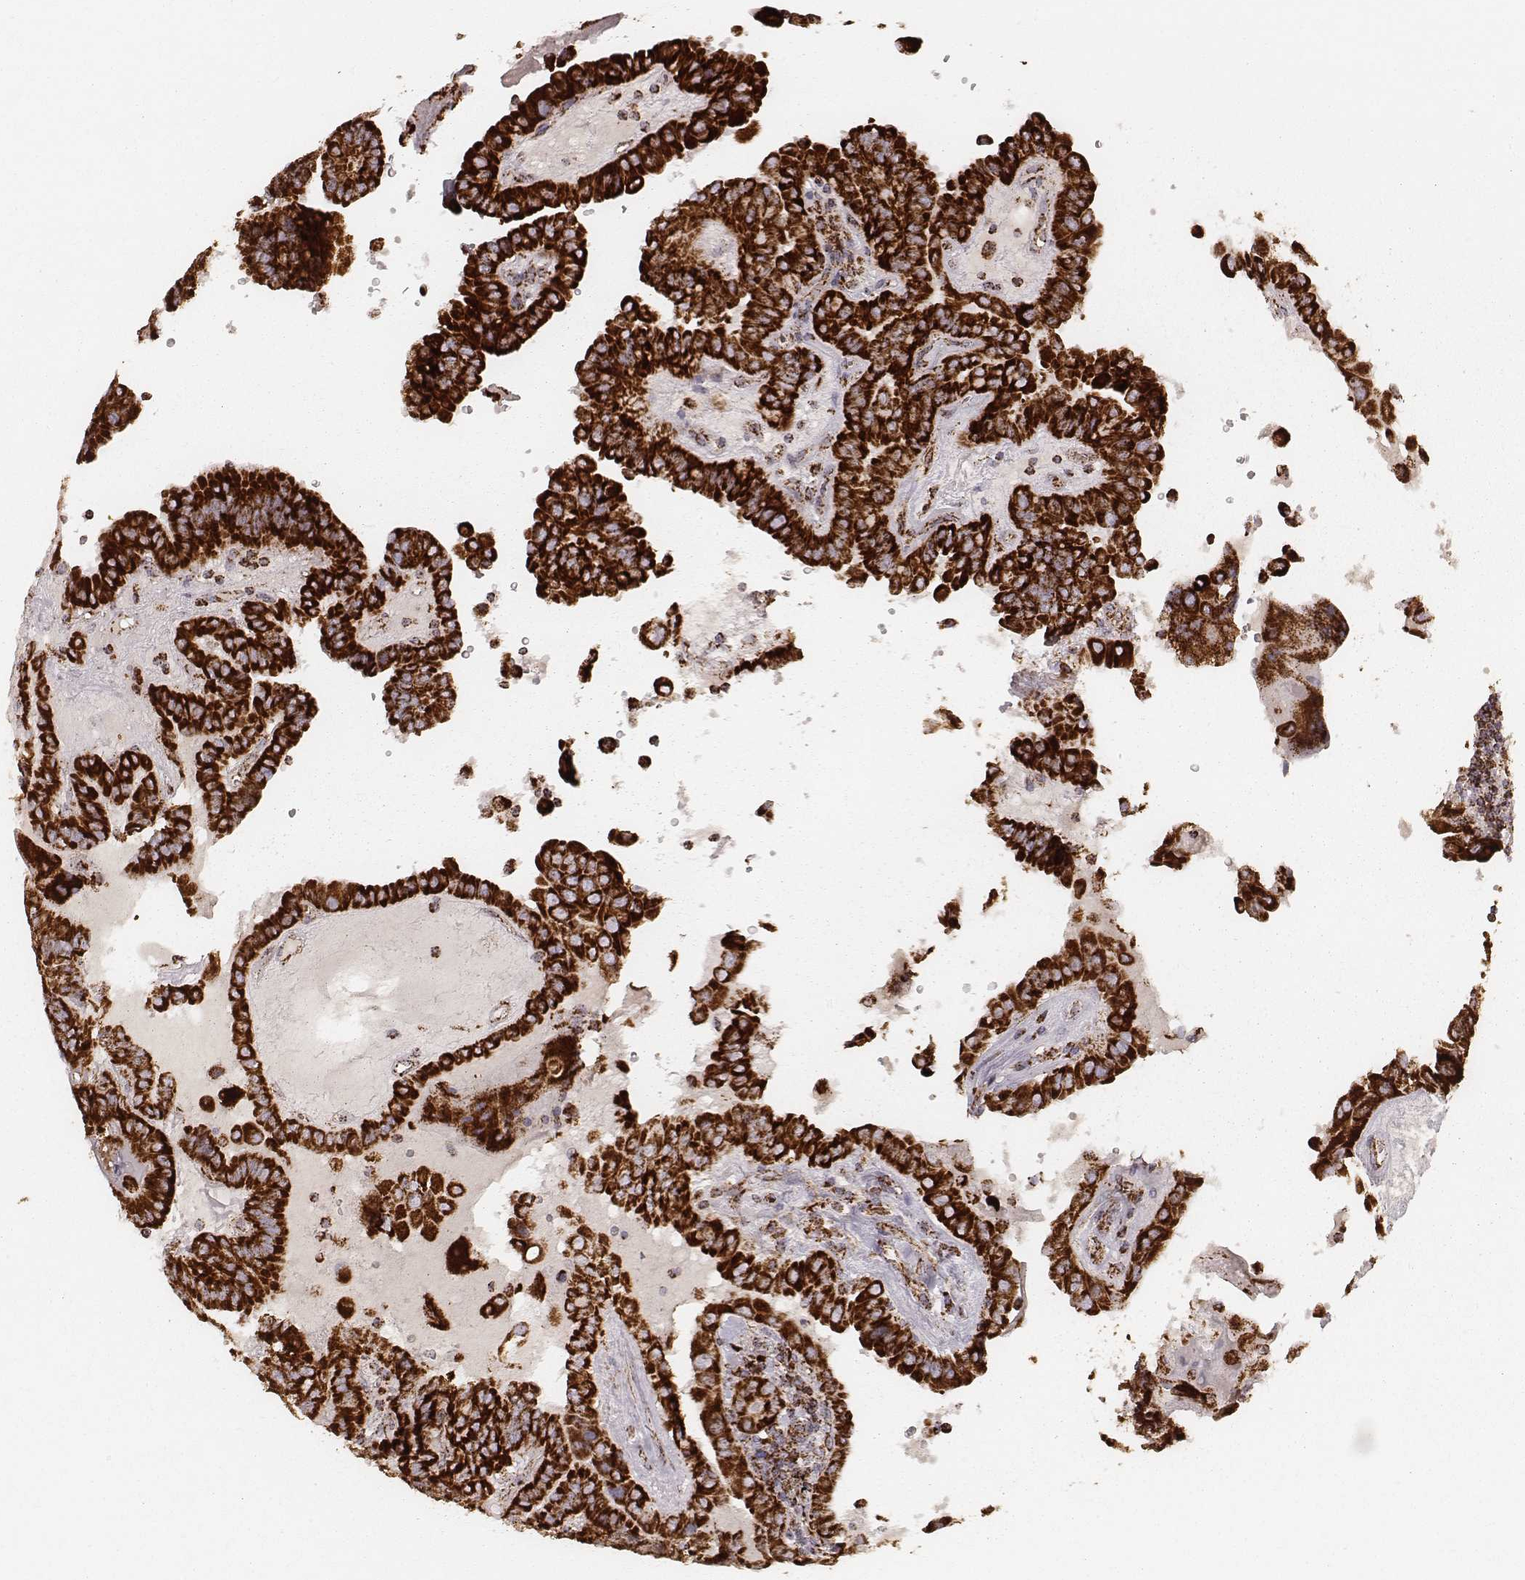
{"staining": {"intensity": "strong", "quantity": ">75%", "location": "cytoplasmic/membranous"}, "tissue": "thyroid cancer", "cell_type": "Tumor cells", "image_type": "cancer", "snomed": [{"axis": "morphology", "description": "Papillary adenocarcinoma, NOS"}, {"axis": "topography", "description": "Thyroid gland"}], "caption": "A micrograph of human thyroid papillary adenocarcinoma stained for a protein reveals strong cytoplasmic/membranous brown staining in tumor cells. Using DAB (brown) and hematoxylin (blue) stains, captured at high magnification using brightfield microscopy.", "gene": "CS", "patient": {"sex": "female", "age": 37}}